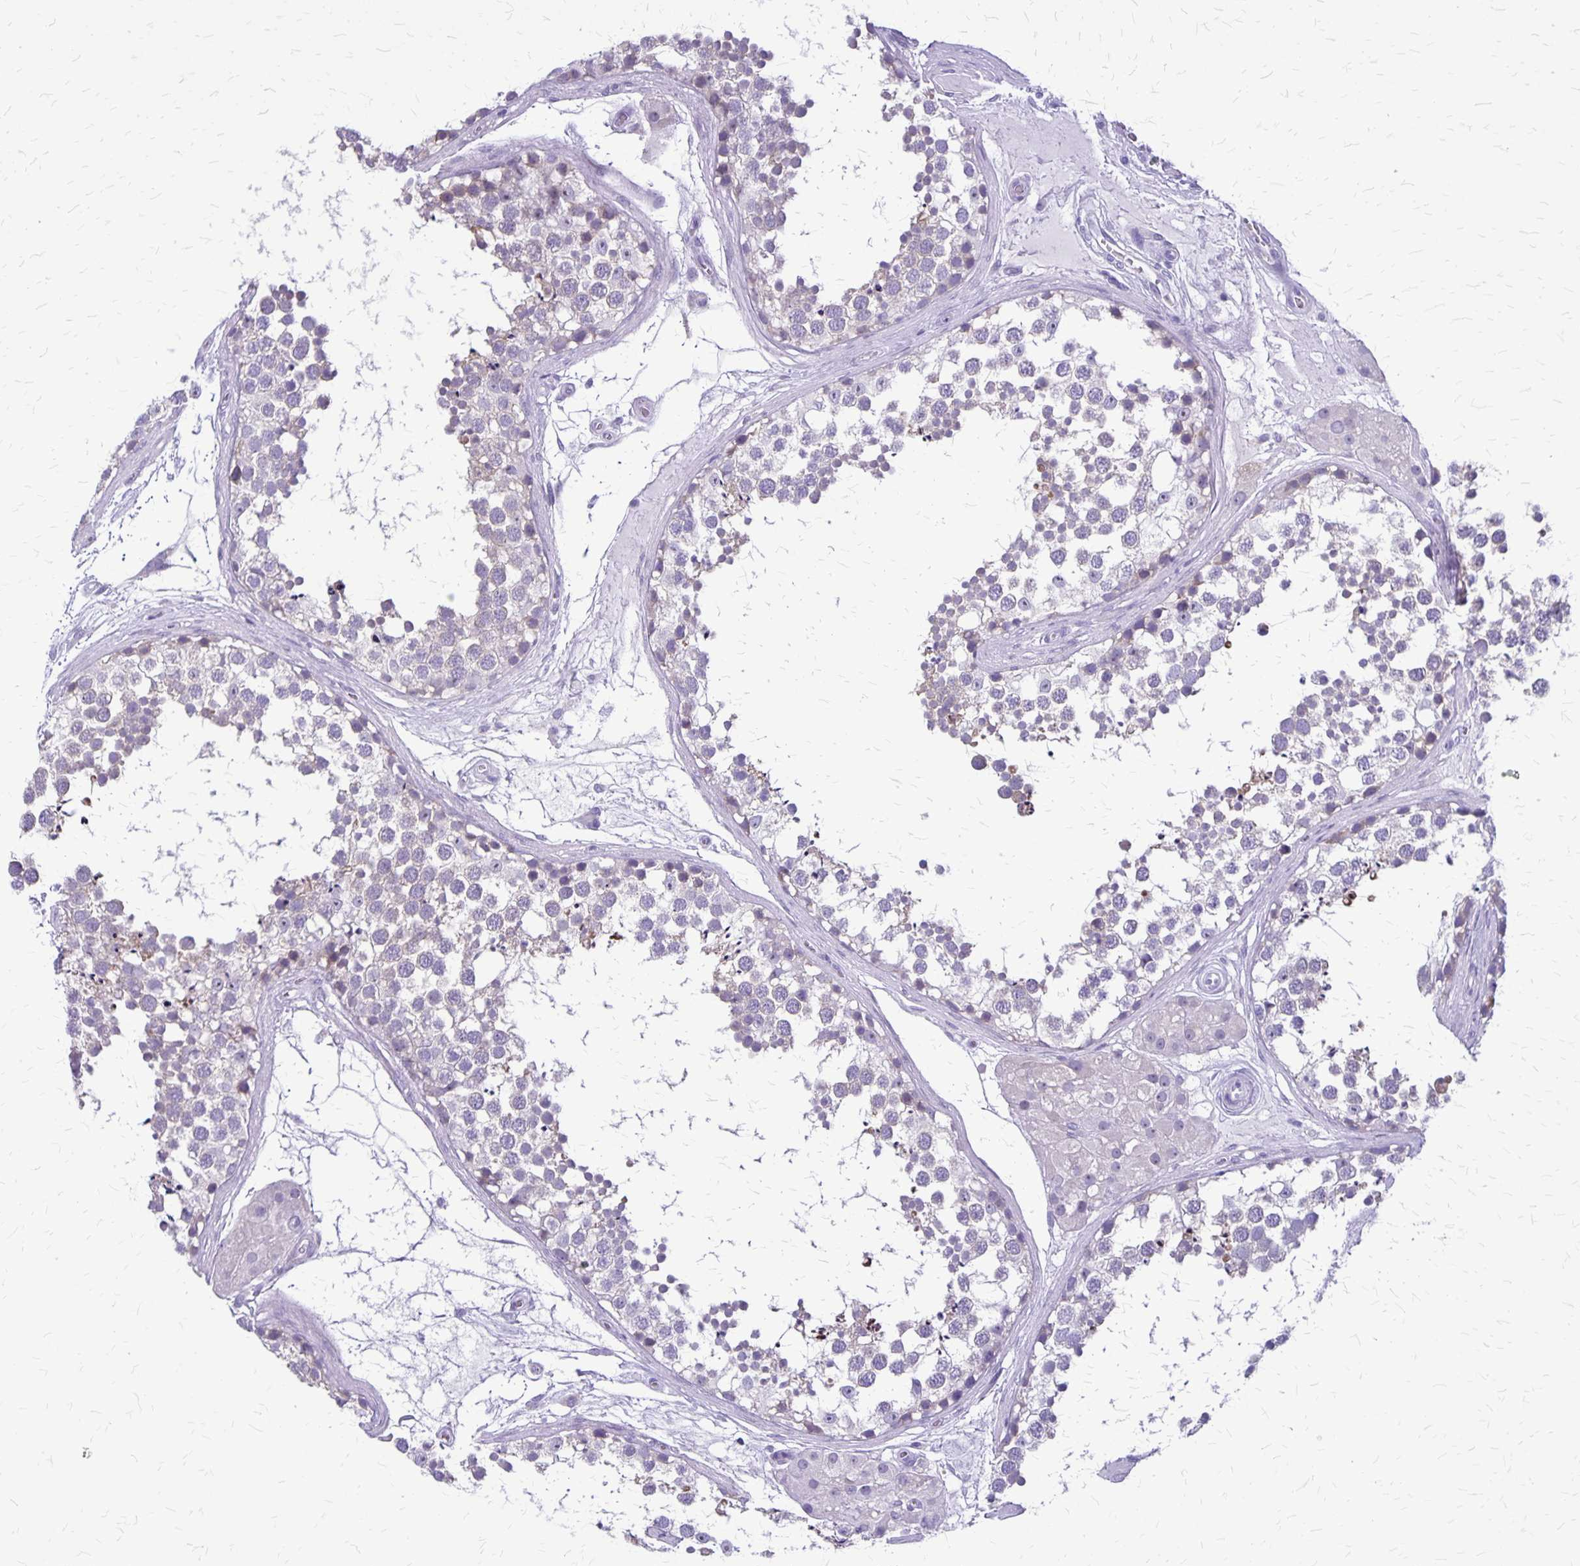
{"staining": {"intensity": "negative", "quantity": "none", "location": "none"}, "tissue": "testis", "cell_type": "Cells in seminiferous ducts", "image_type": "normal", "snomed": [{"axis": "morphology", "description": "Normal tissue, NOS"}, {"axis": "morphology", "description": "Seminoma, NOS"}, {"axis": "topography", "description": "Testis"}], "caption": "This is an IHC micrograph of unremarkable testis. There is no positivity in cells in seminiferous ducts.", "gene": "PLXNB3", "patient": {"sex": "male", "age": 65}}